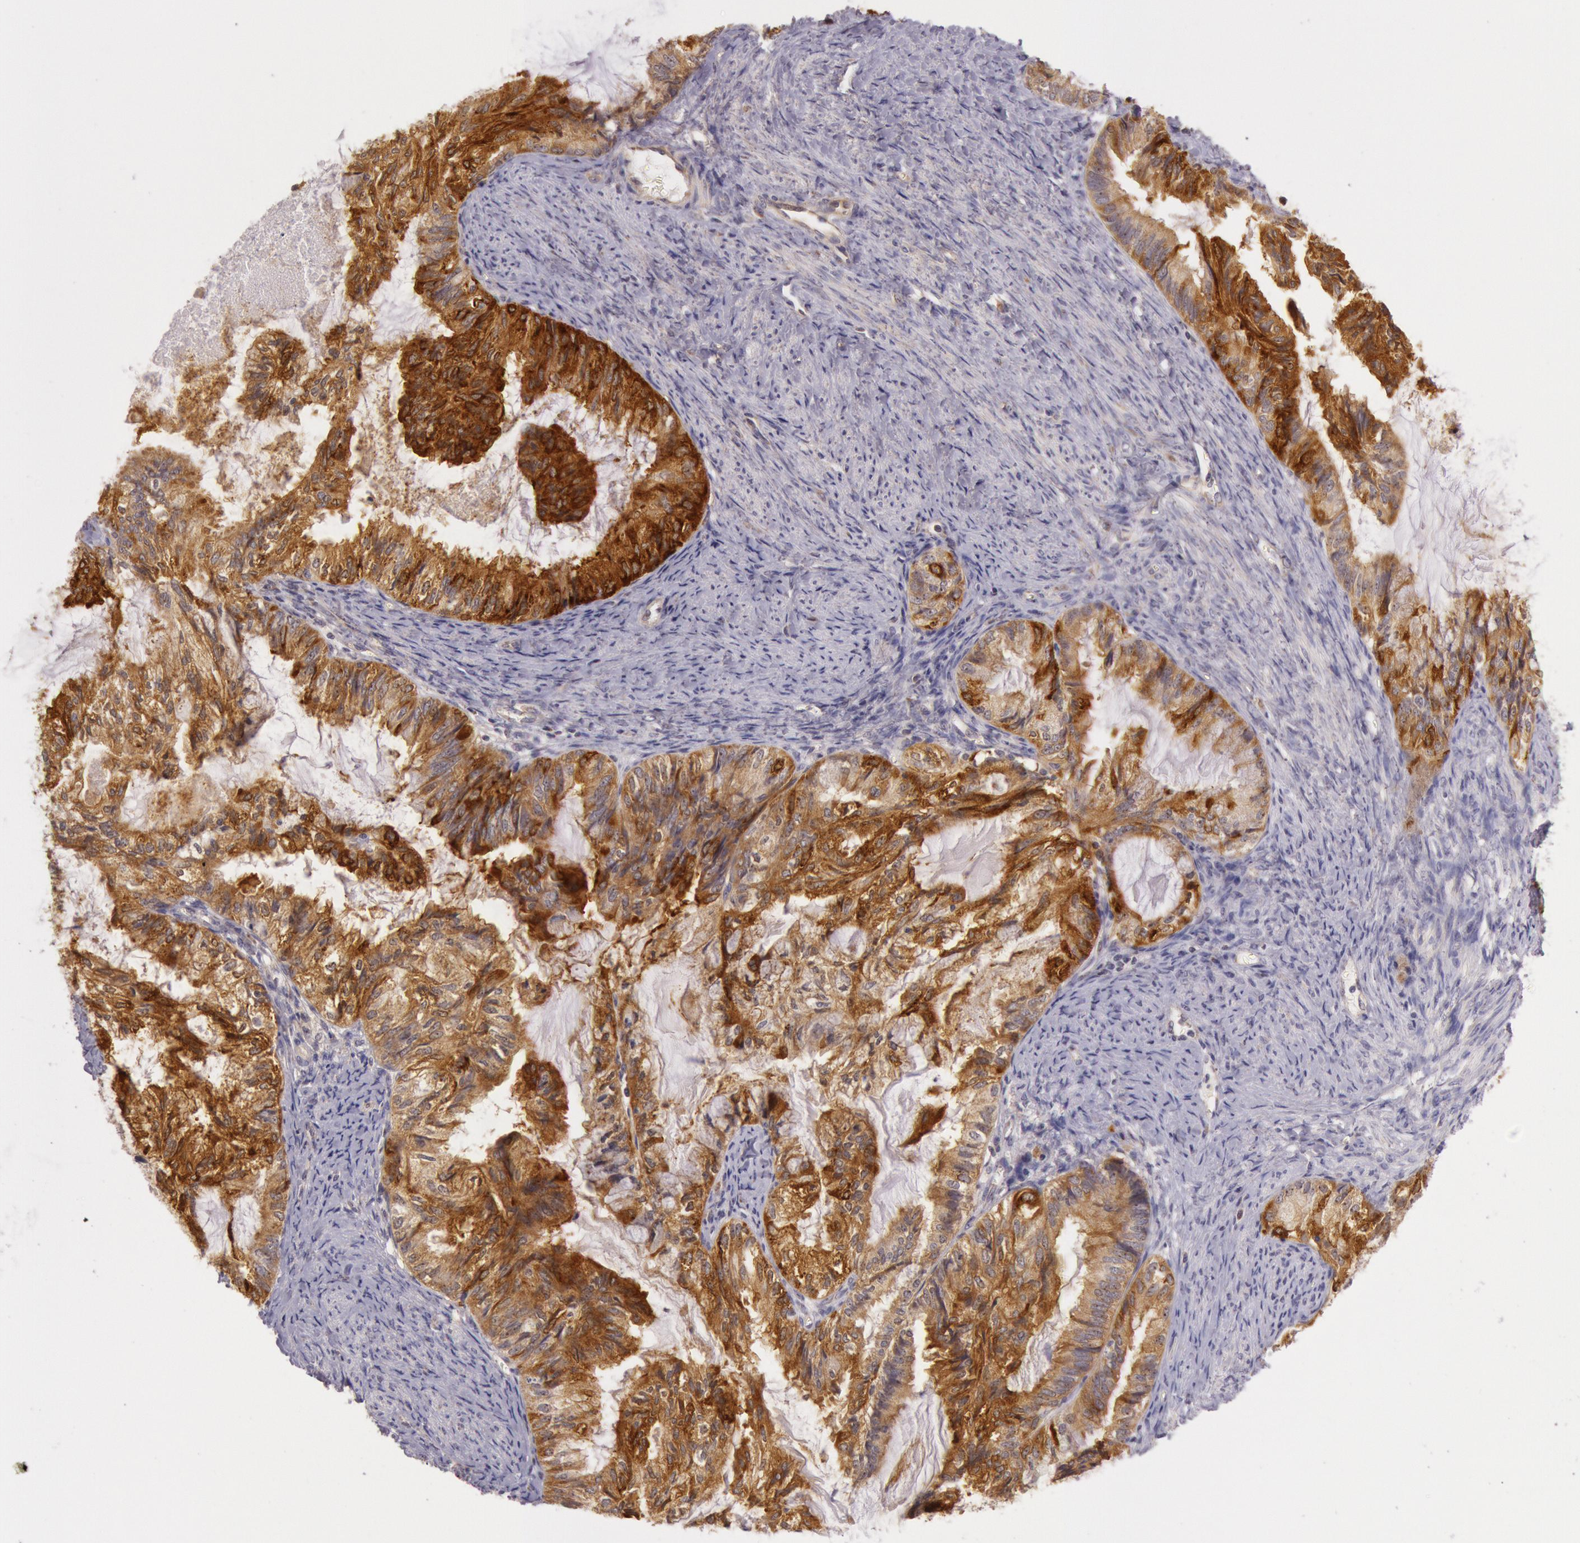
{"staining": {"intensity": "strong", "quantity": ">75%", "location": "cytoplasmic/membranous,nuclear"}, "tissue": "endometrial cancer", "cell_type": "Tumor cells", "image_type": "cancer", "snomed": [{"axis": "morphology", "description": "Adenocarcinoma, NOS"}, {"axis": "topography", "description": "Endometrium"}], "caption": "Protein staining exhibits strong cytoplasmic/membranous and nuclear expression in about >75% of tumor cells in endometrial adenocarcinoma.", "gene": "CDK16", "patient": {"sex": "female", "age": 86}}